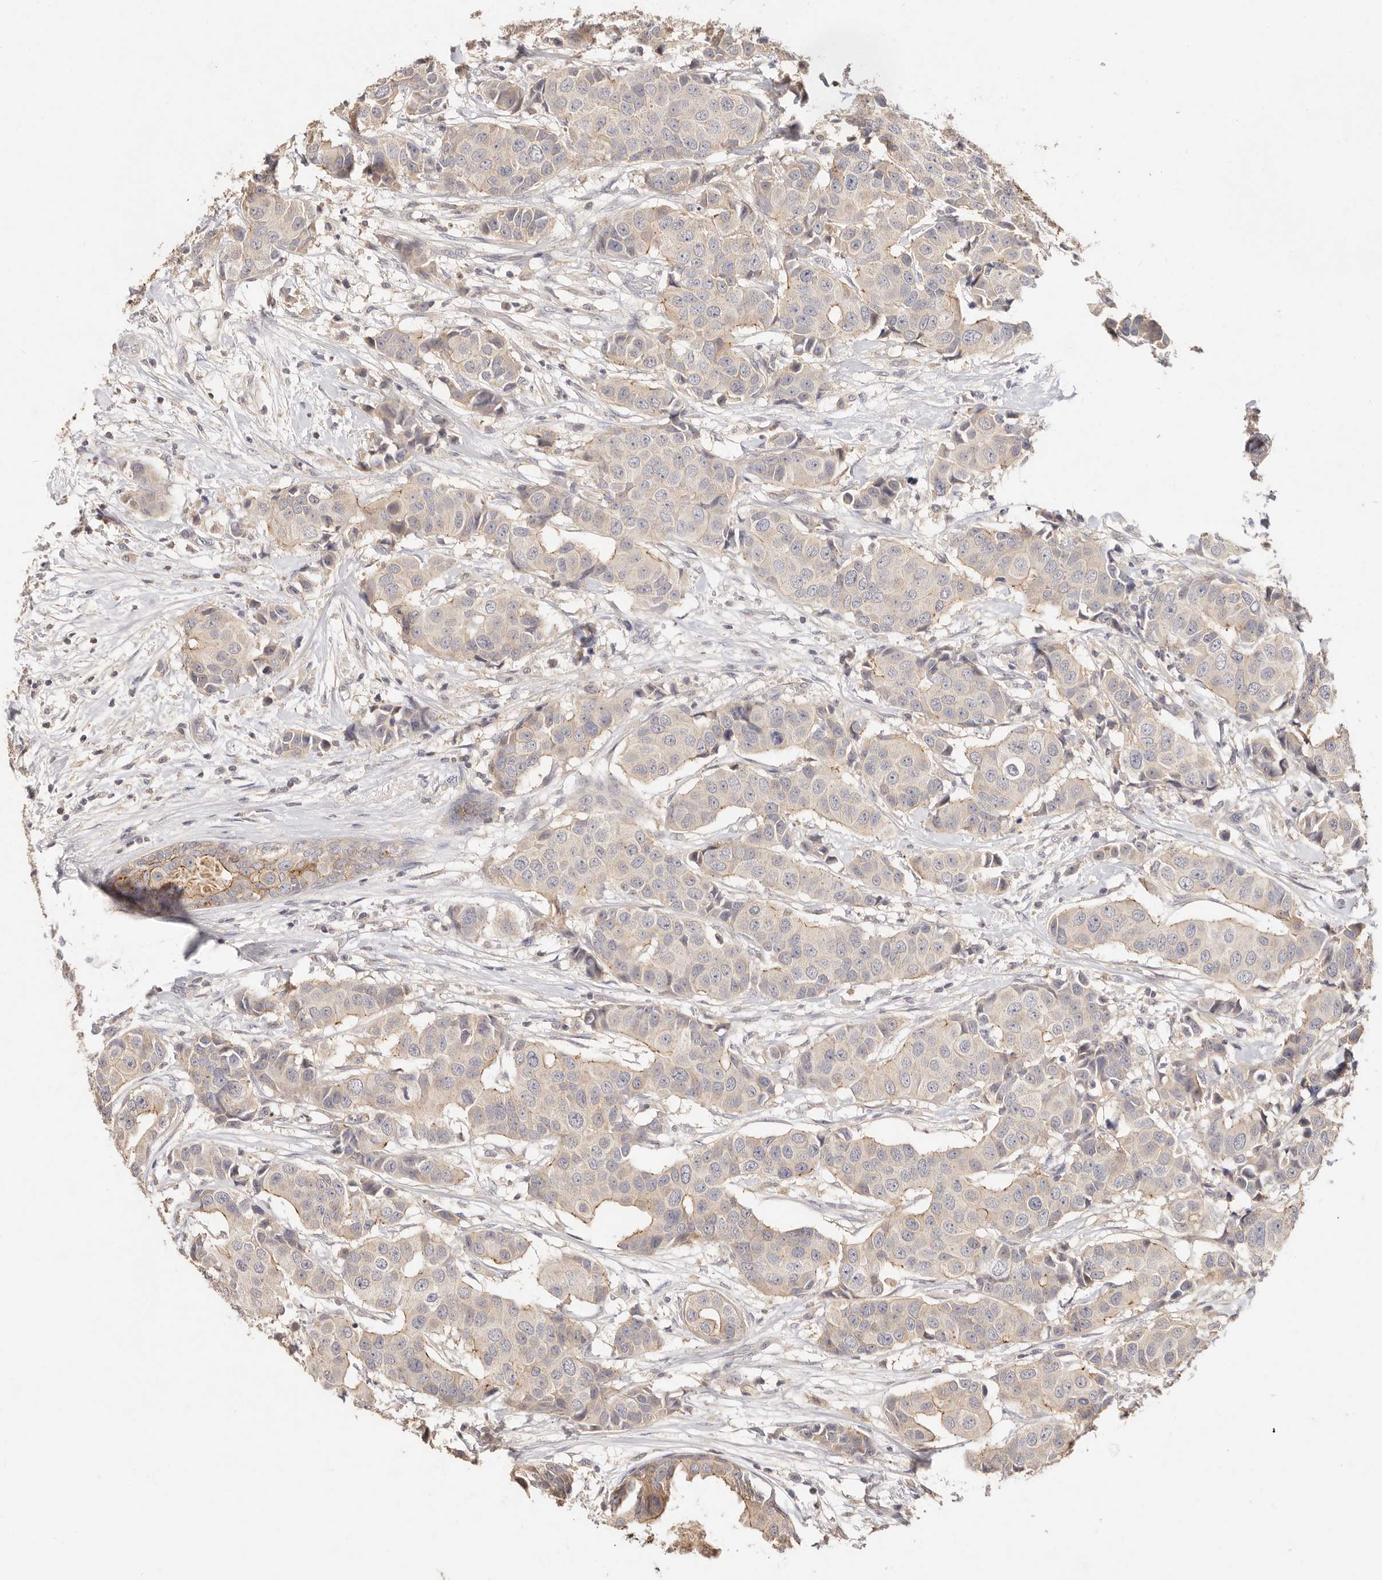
{"staining": {"intensity": "weak", "quantity": "<25%", "location": "cytoplasmic/membranous"}, "tissue": "breast cancer", "cell_type": "Tumor cells", "image_type": "cancer", "snomed": [{"axis": "morphology", "description": "Normal tissue, NOS"}, {"axis": "morphology", "description": "Duct carcinoma"}, {"axis": "topography", "description": "Breast"}], "caption": "The histopathology image displays no staining of tumor cells in breast invasive ductal carcinoma. (Brightfield microscopy of DAB (3,3'-diaminobenzidine) immunohistochemistry at high magnification).", "gene": "CXADR", "patient": {"sex": "female", "age": 39}}